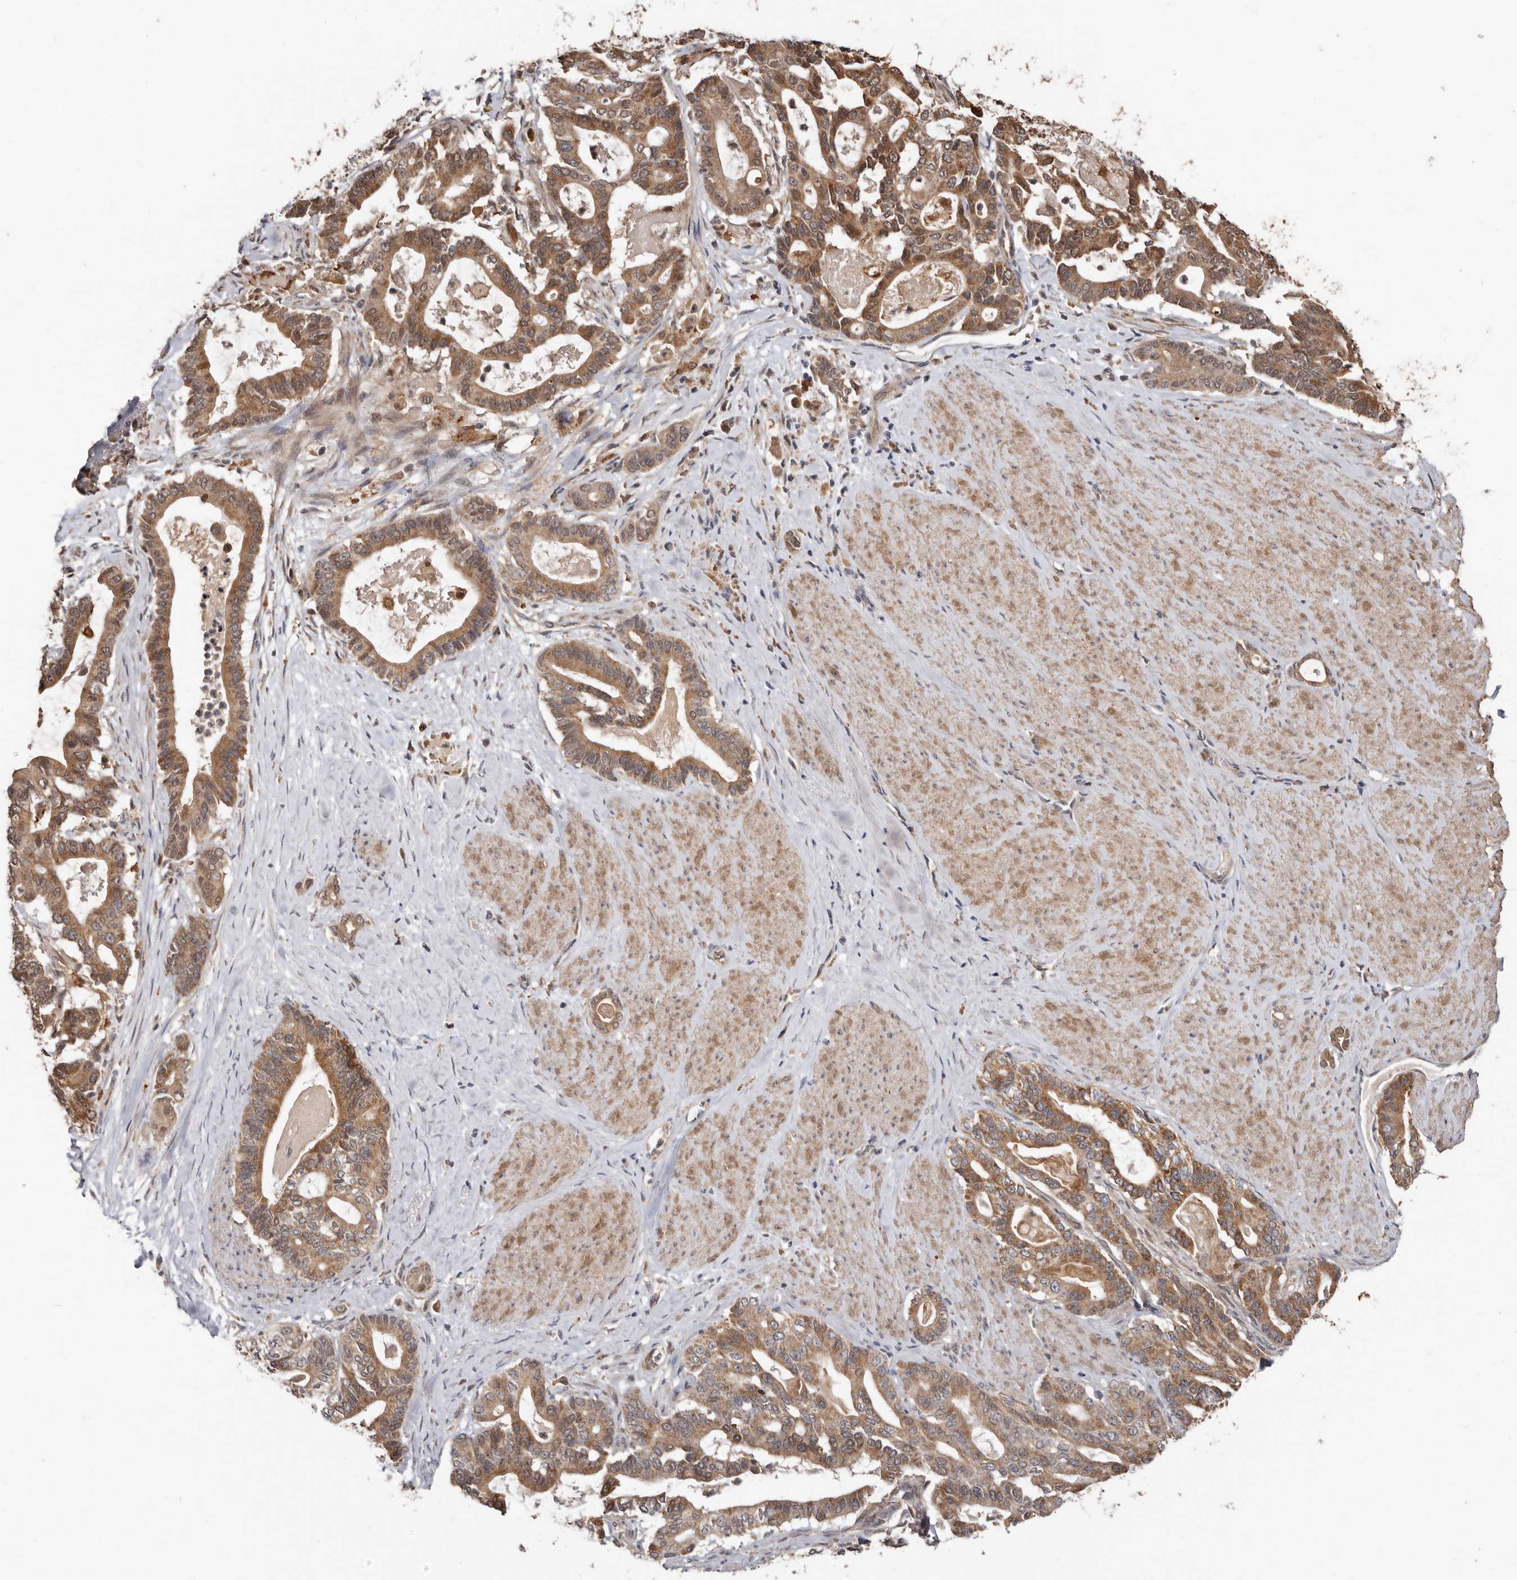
{"staining": {"intensity": "strong", "quantity": ">75%", "location": "cytoplasmic/membranous,nuclear"}, "tissue": "pancreatic cancer", "cell_type": "Tumor cells", "image_type": "cancer", "snomed": [{"axis": "morphology", "description": "Adenocarcinoma, NOS"}, {"axis": "topography", "description": "Pancreas"}], "caption": "Adenocarcinoma (pancreatic) tissue demonstrates strong cytoplasmic/membranous and nuclear expression in about >75% of tumor cells", "gene": "RSPO2", "patient": {"sex": "male", "age": 63}}